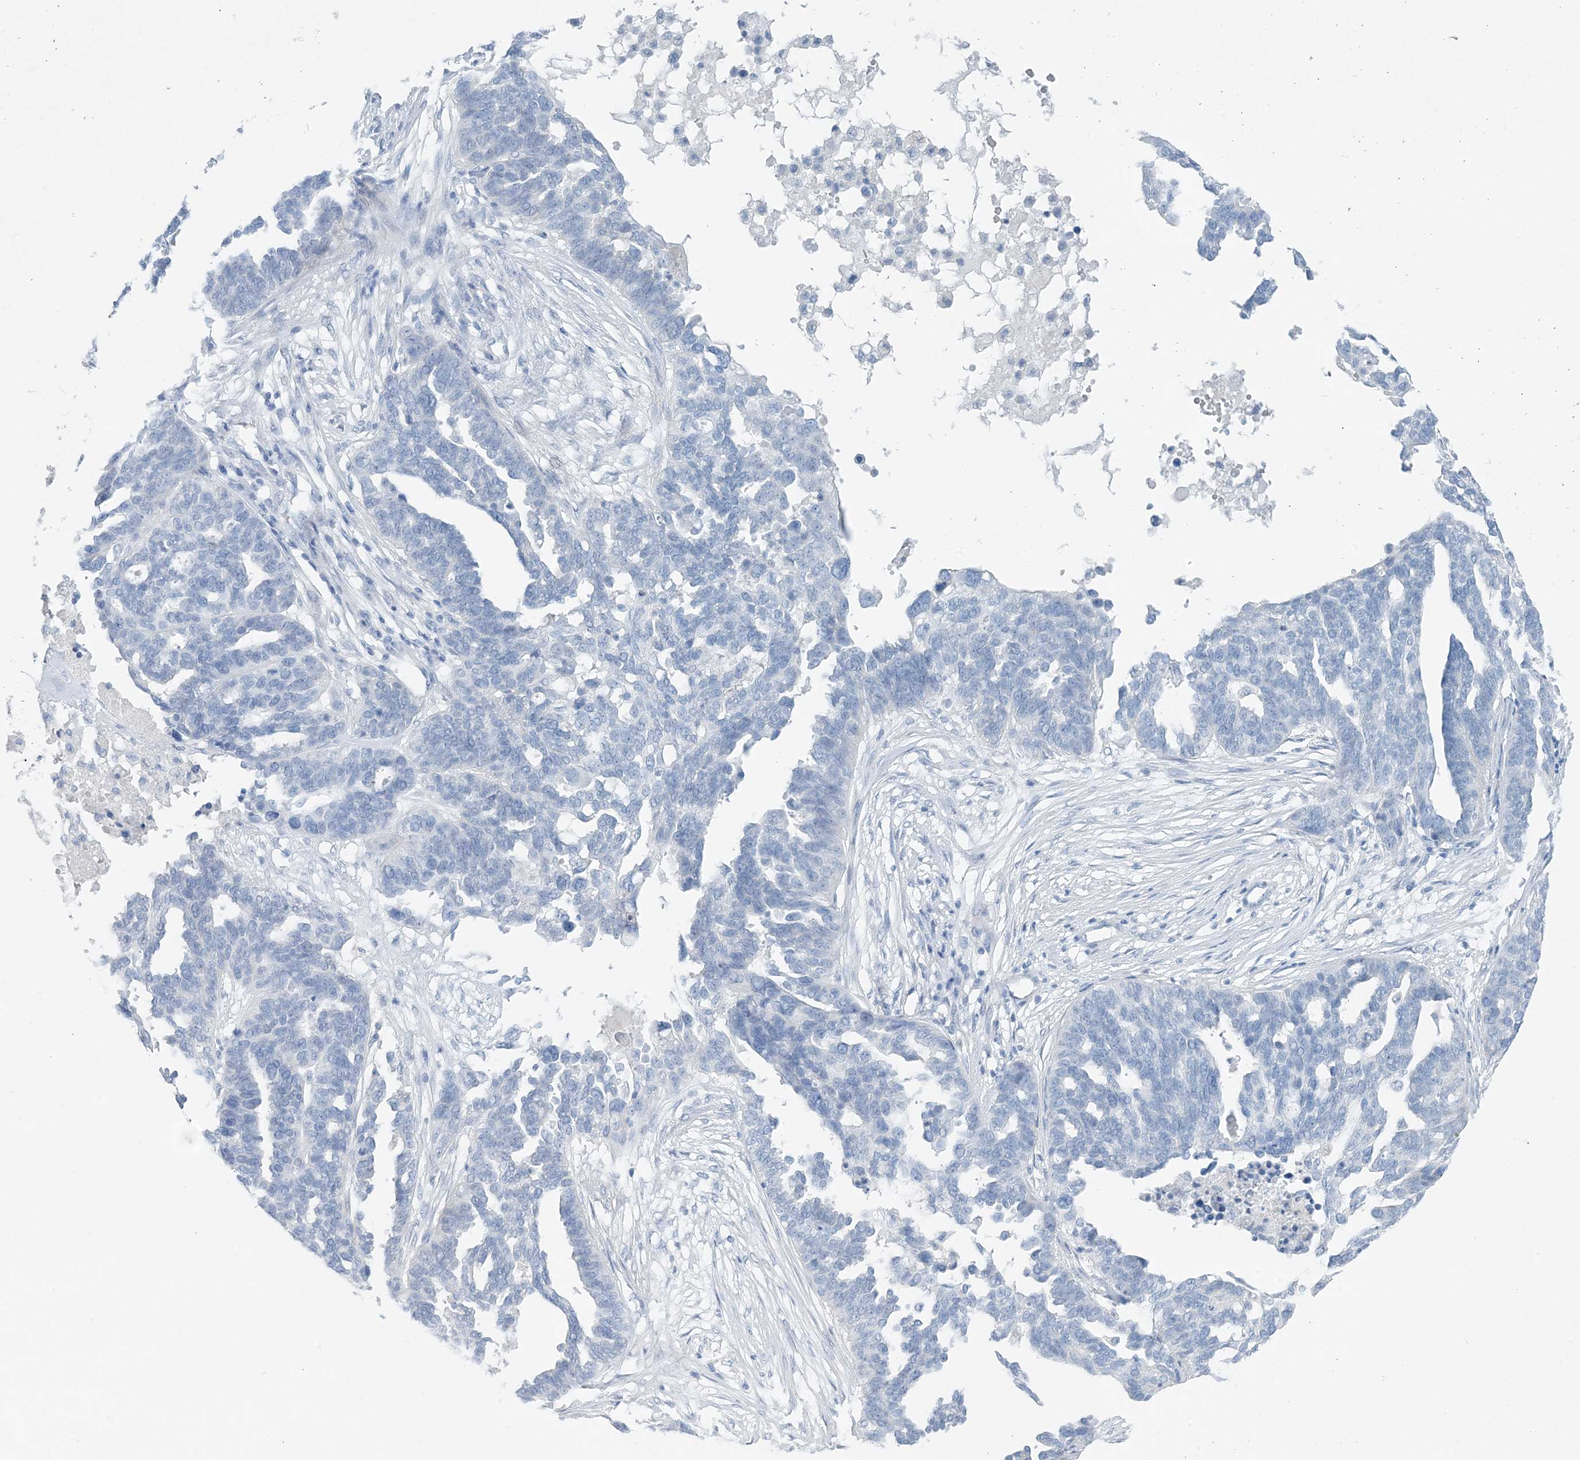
{"staining": {"intensity": "negative", "quantity": "none", "location": "none"}, "tissue": "ovarian cancer", "cell_type": "Tumor cells", "image_type": "cancer", "snomed": [{"axis": "morphology", "description": "Cystadenocarcinoma, serous, NOS"}, {"axis": "topography", "description": "Ovary"}], "caption": "Immunohistochemistry micrograph of neoplastic tissue: human ovarian cancer stained with DAB displays no significant protein staining in tumor cells.", "gene": "PGM5", "patient": {"sex": "female", "age": 59}}